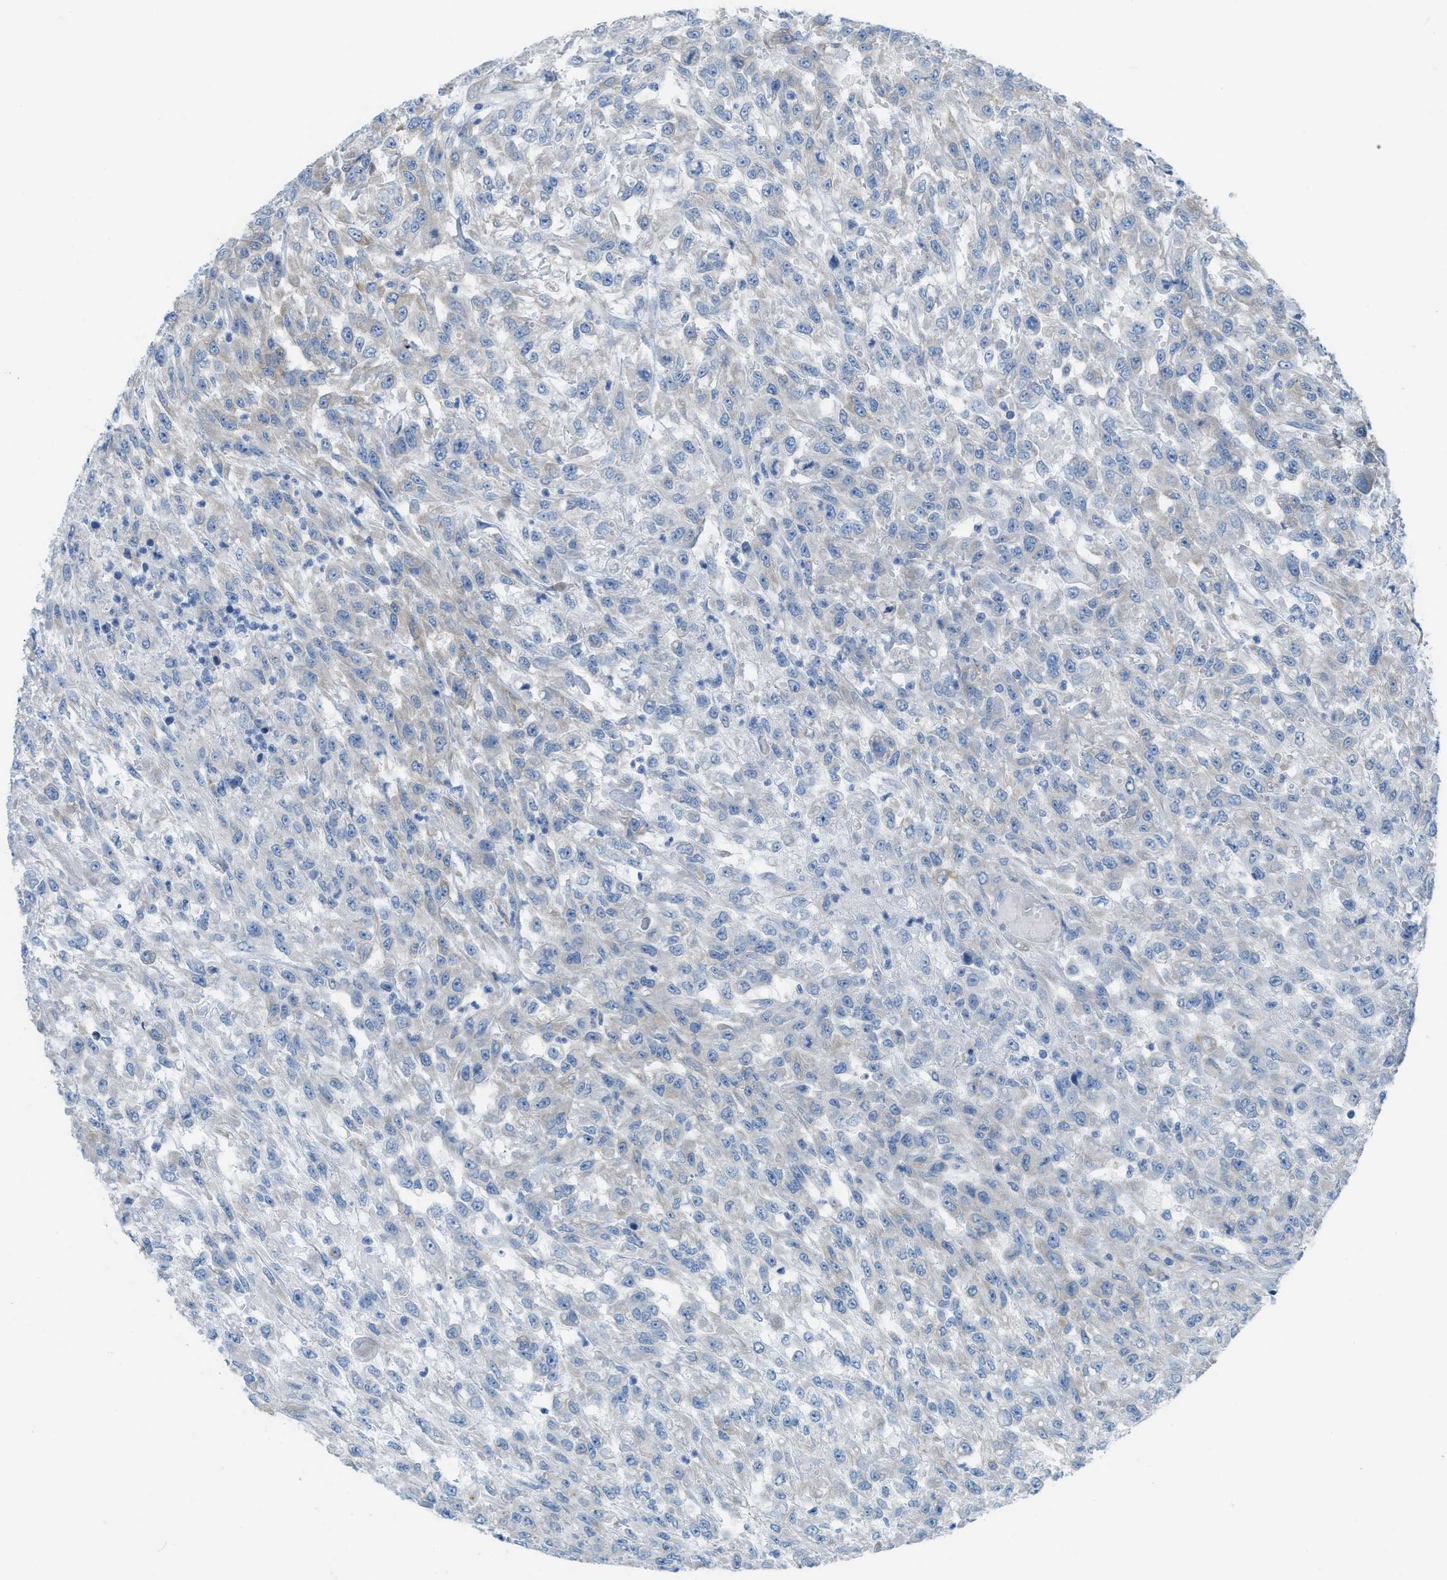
{"staining": {"intensity": "negative", "quantity": "none", "location": "none"}, "tissue": "urothelial cancer", "cell_type": "Tumor cells", "image_type": "cancer", "snomed": [{"axis": "morphology", "description": "Urothelial carcinoma, High grade"}, {"axis": "topography", "description": "Urinary bladder"}], "caption": "Image shows no protein positivity in tumor cells of urothelial cancer tissue.", "gene": "ASGR1", "patient": {"sex": "male", "age": 46}}